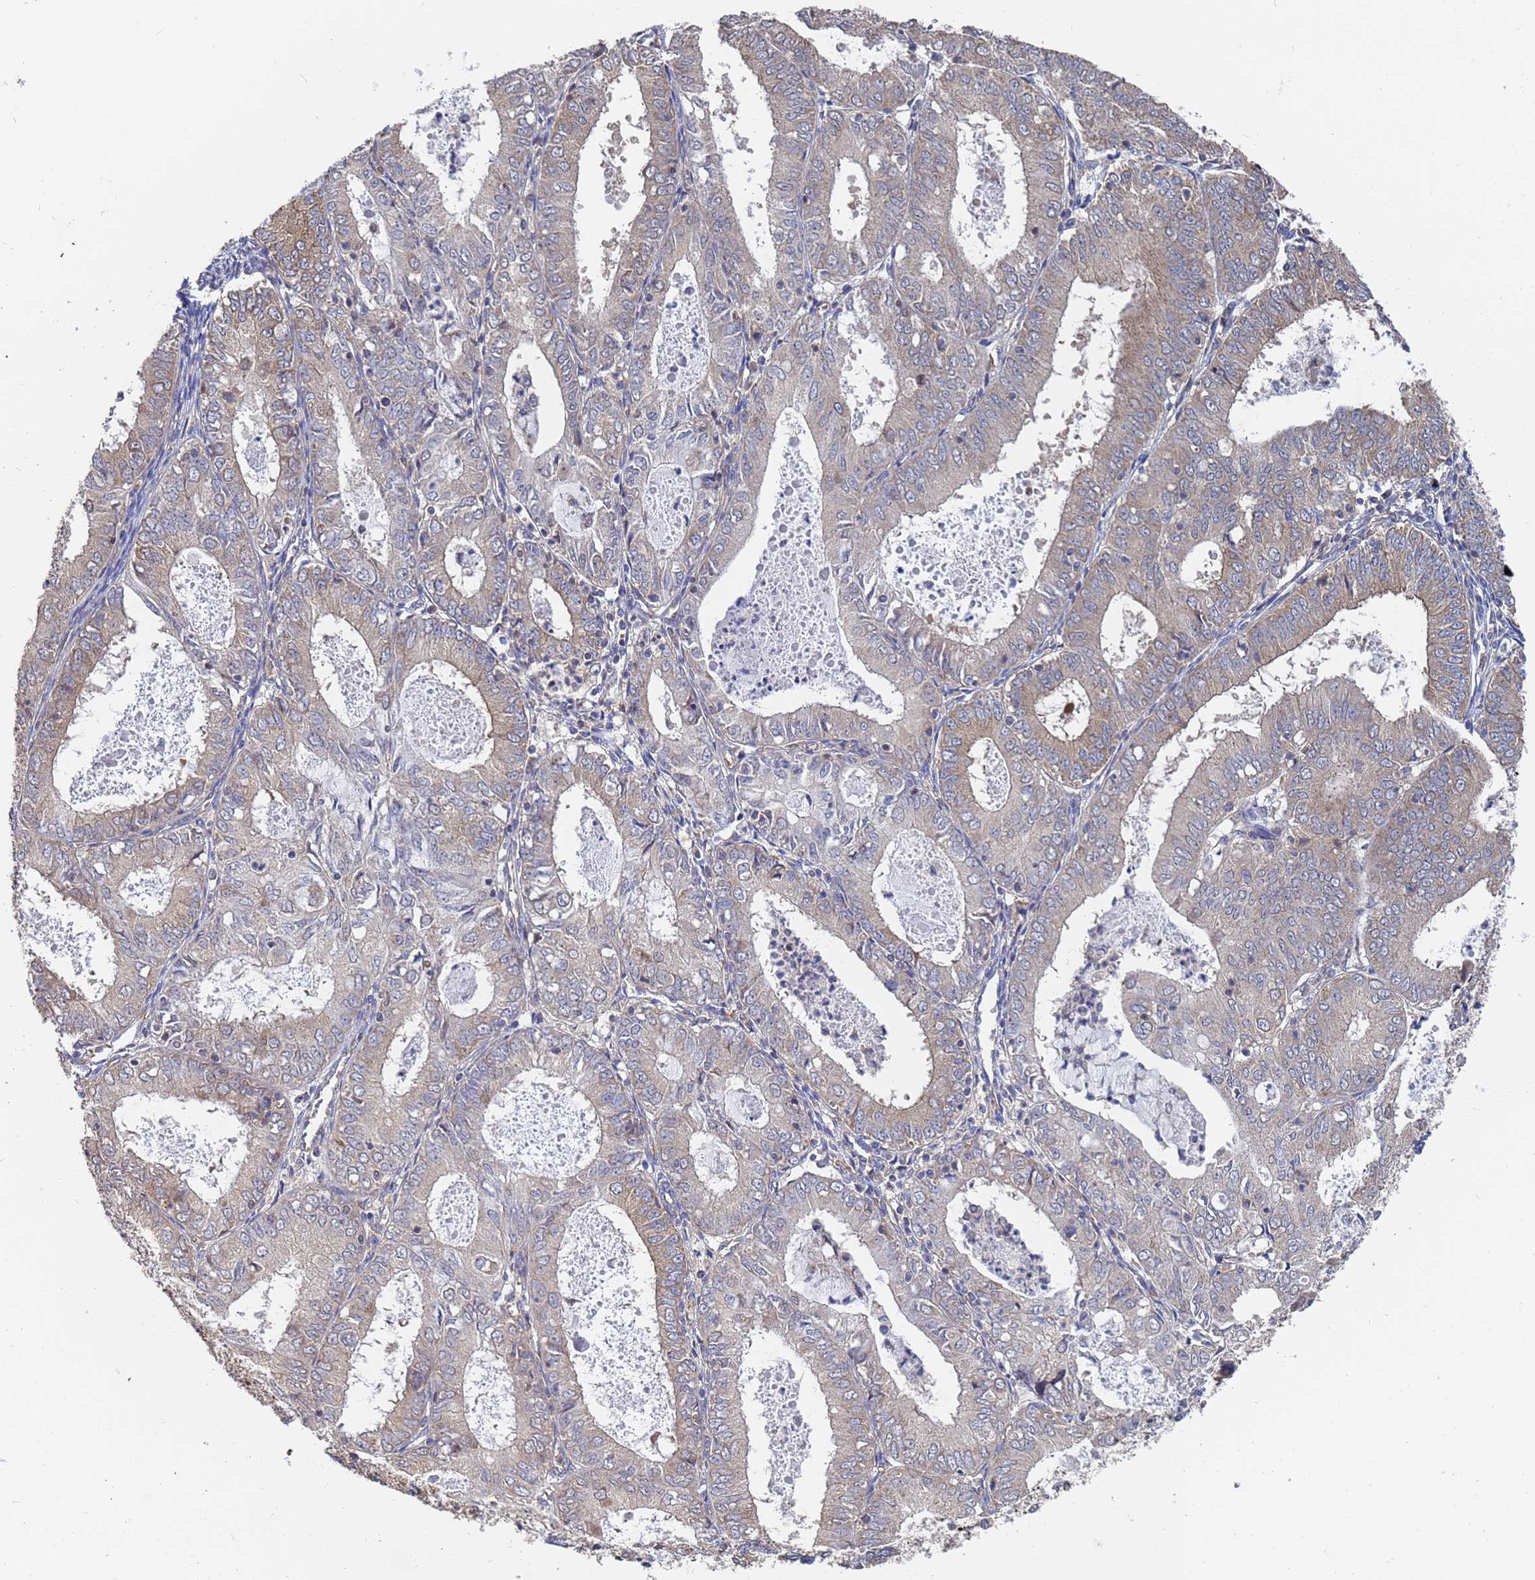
{"staining": {"intensity": "moderate", "quantity": "<25%", "location": "cytoplasmic/membranous"}, "tissue": "endometrial cancer", "cell_type": "Tumor cells", "image_type": "cancer", "snomed": [{"axis": "morphology", "description": "Adenocarcinoma, NOS"}, {"axis": "topography", "description": "Endometrium"}], "caption": "This is a histology image of immunohistochemistry staining of endometrial cancer, which shows moderate positivity in the cytoplasmic/membranous of tumor cells.", "gene": "ALS2CL", "patient": {"sex": "female", "age": 57}}